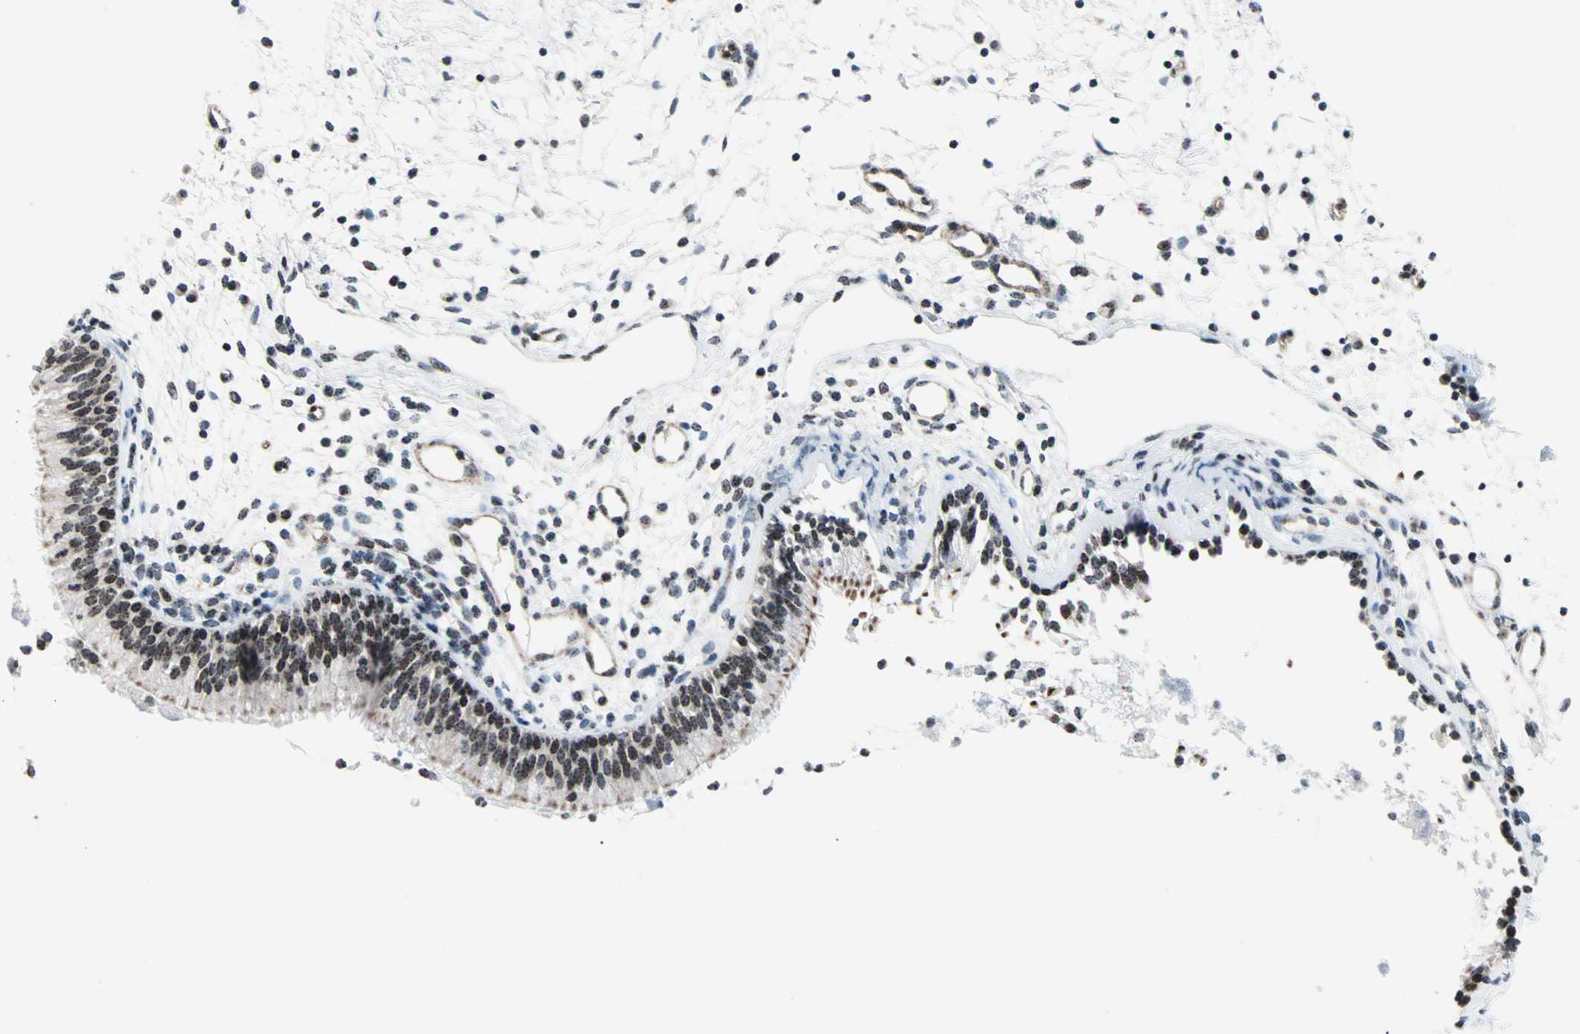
{"staining": {"intensity": "moderate", "quantity": ">75%", "location": "nuclear"}, "tissue": "nasopharynx", "cell_type": "Respiratory epithelial cells", "image_type": "normal", "snomed": [{"axis": "morphology", "description": "Normal tissue, NOS"}, {"axis": "topography", "description": "Nasopharynx"}], "caption": "The image shows staining of benign nasopharynx, revealing moderate nuclear protein staining (brown color) within respiratory epithelial cells.", "gene": "CENPA", "patient": {"sex": "male", "age": 21}}